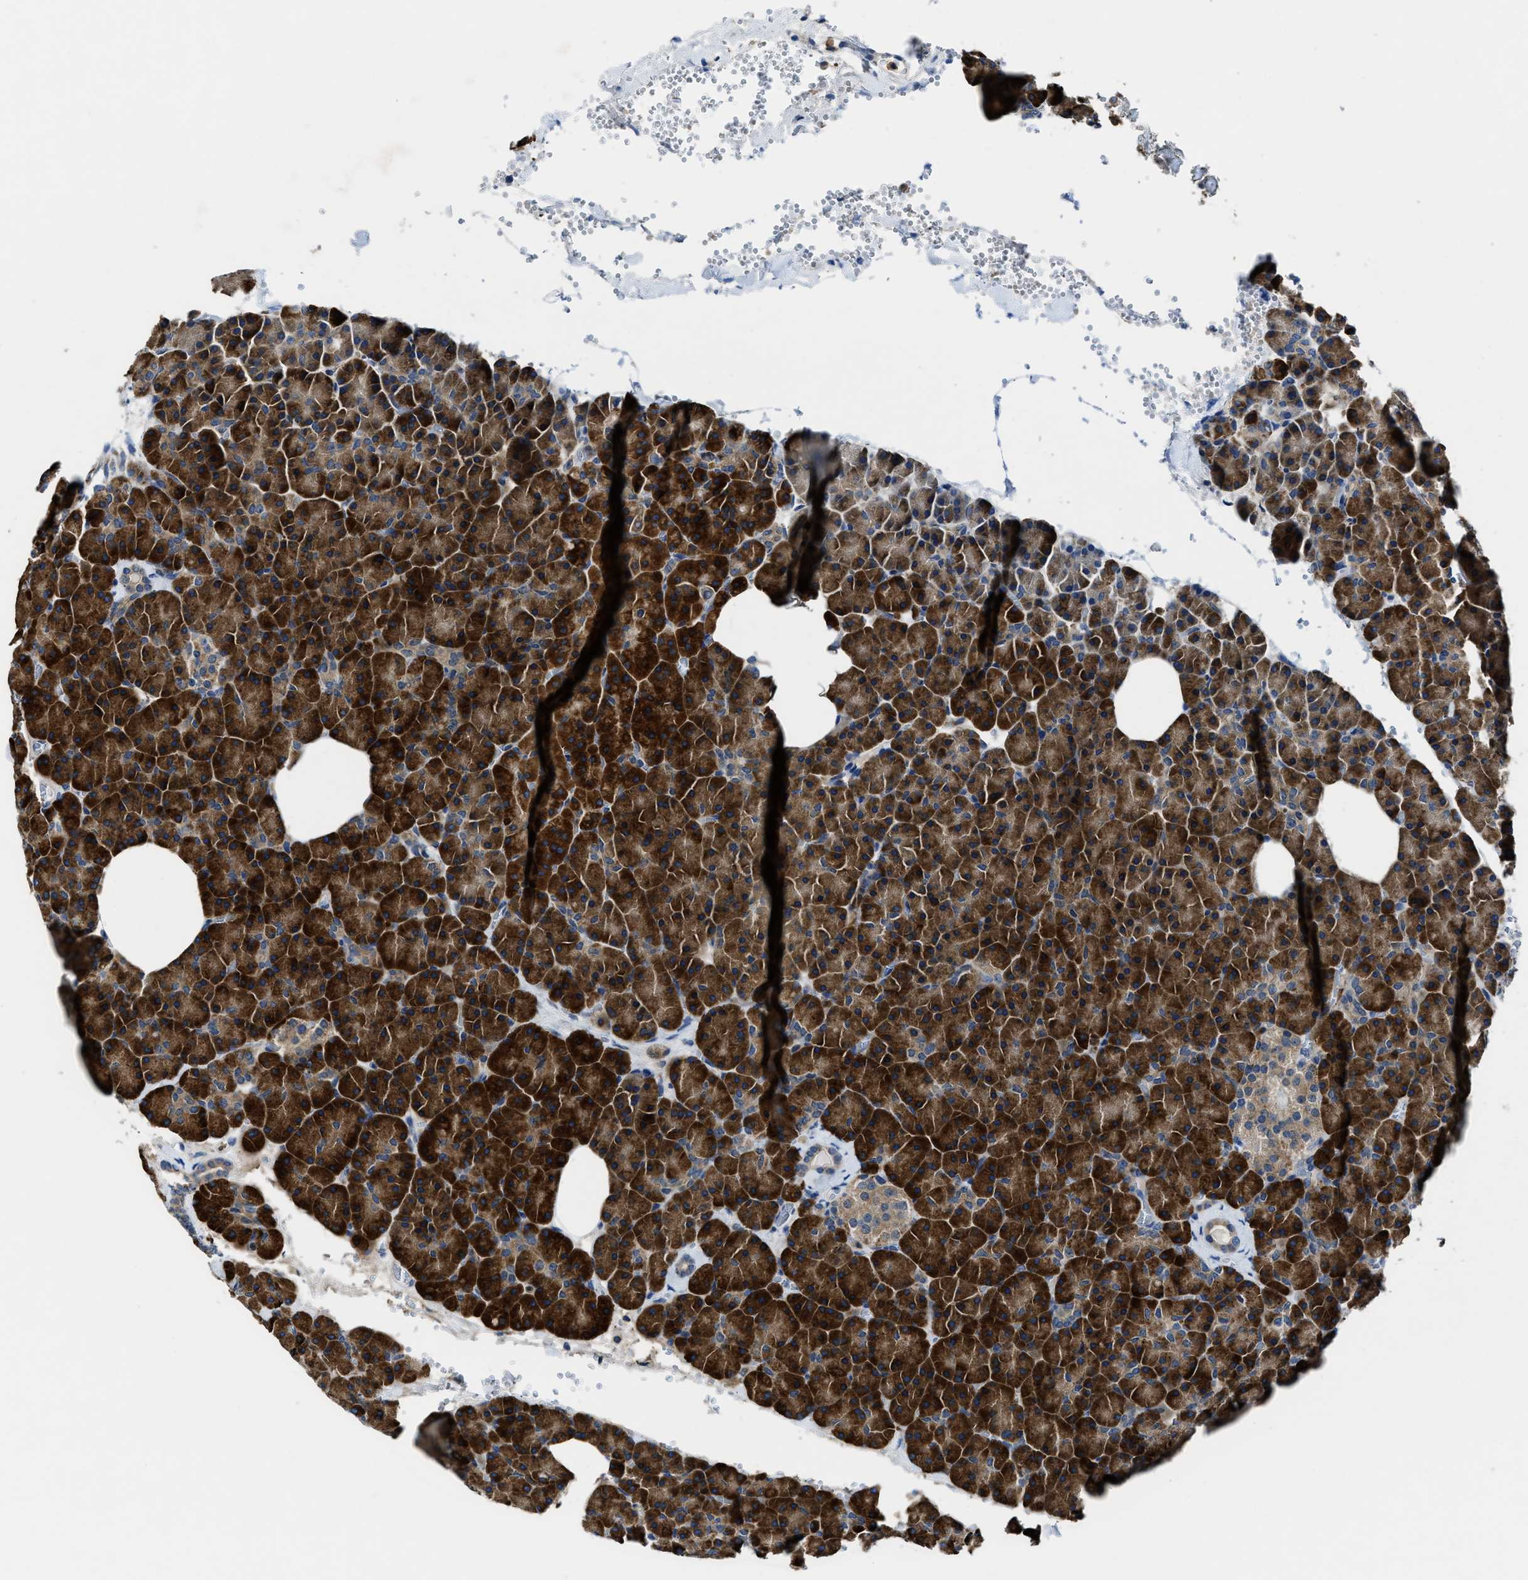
{"staining": {"intensity": "strong", "quantity": ">75%", "location": "cytoplasmic/membranous"}, "tissue": "pancreas", "cell_type": "Exocrine glandular cells", "image_type": "normal", "snomed": [{"axis": "morphology", "description": "Normal tissue, NOS"}, {"axis": "topography", "description": "Pancreas"}], "caption": "The immunohistochemical stain shows strong cytoplasmic/membranous staining in exocrine glandular cells of unremarkable pancreas.", "gene": "MAP3K20", "patient": {"sex": "female", "age": 35}}